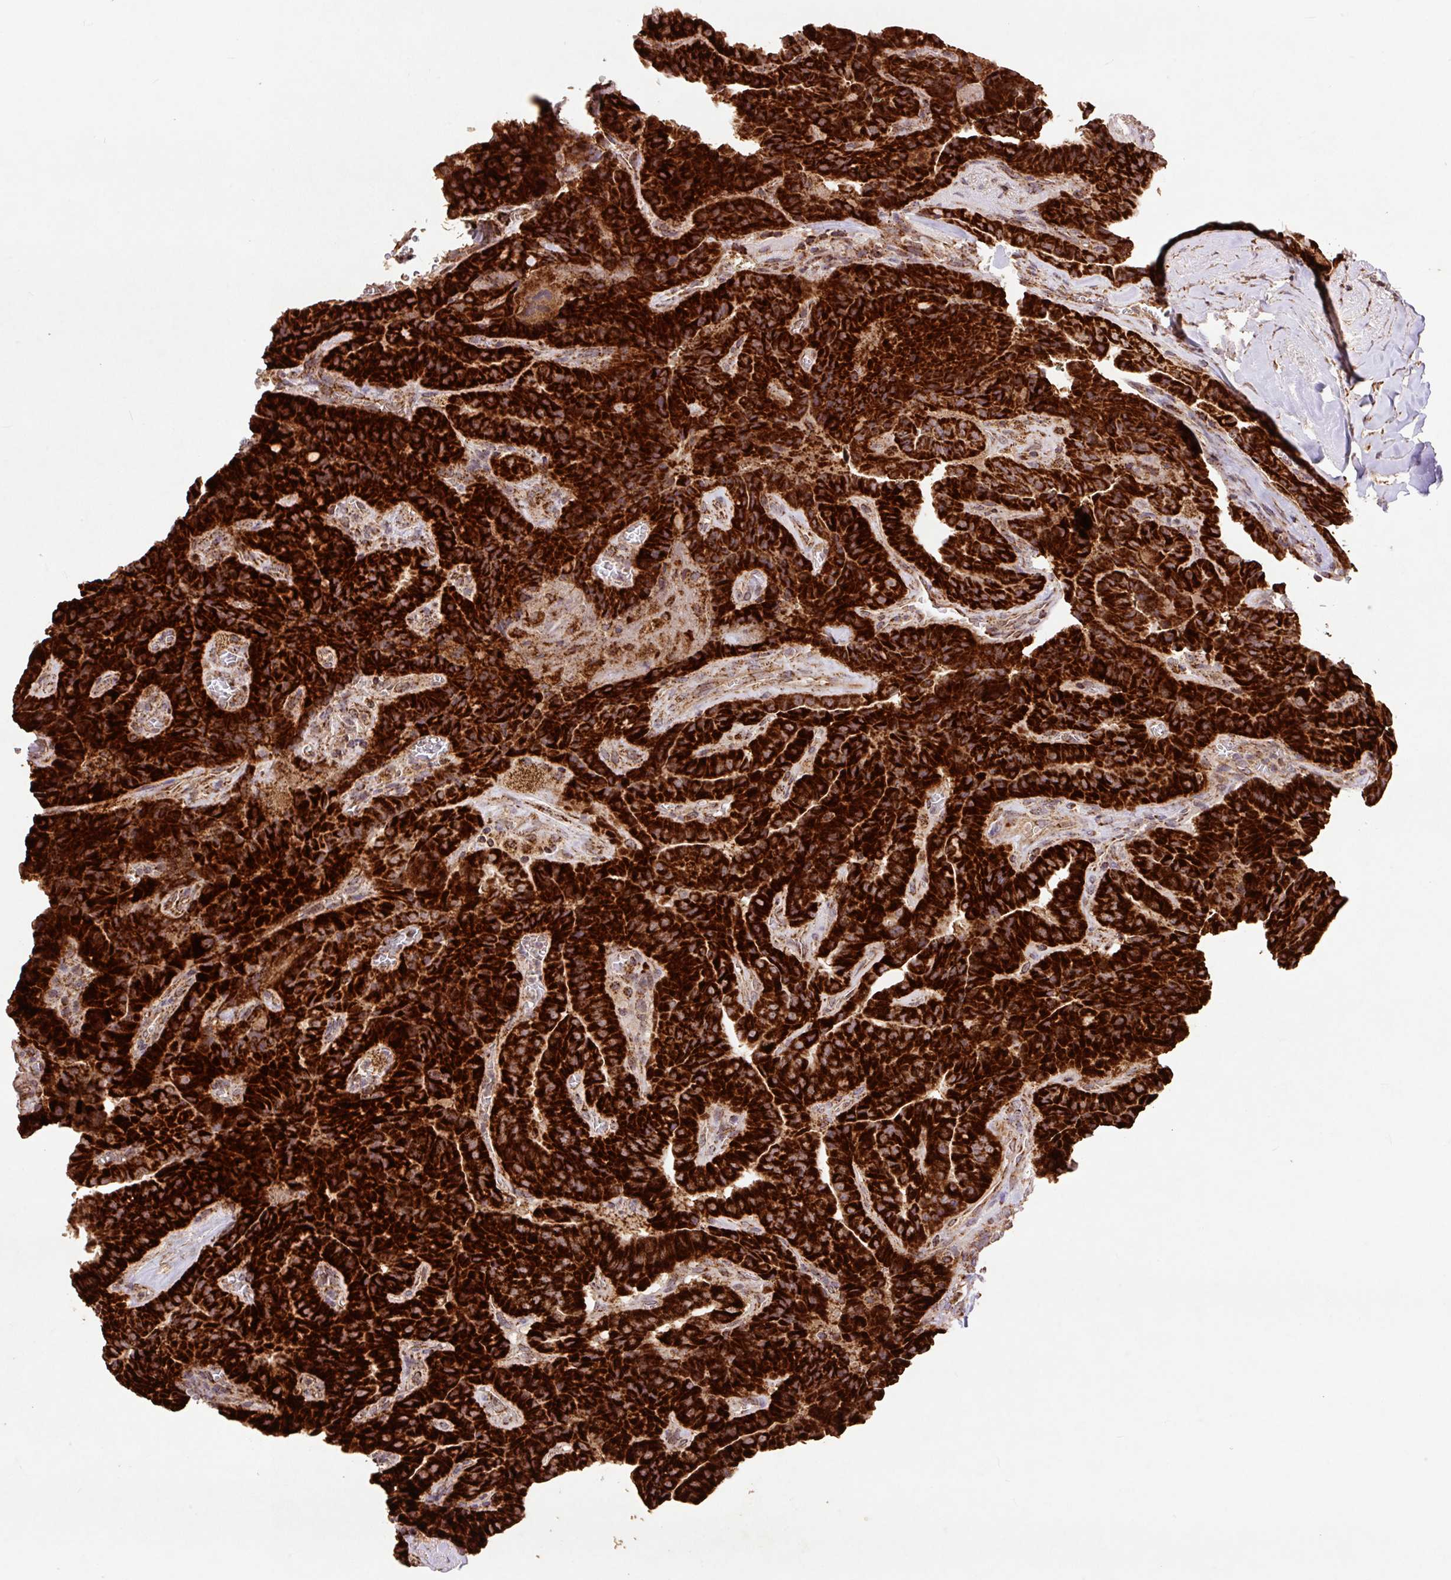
{"staining": {"intensity": "strong", "quantity": ">75%", "location": "cytoplasmic/membranous"}, "tissue": "thyroid cancer", "cell_type": "Tumor cells", "image_type": "cancer", "snomed": [{"axis": "morphology", "description": "Normal tissue, NOS"}, {"axis": "morphology", "description": "Papillary adenocarcinoma, NOS"}, {"axis": "topography", "description": "Thyroid gland"}], "caption": "The photomicrograph demonstrates immunohistochemical staining of thyroid cancer (papillary adenocarcinoma). There is strong cytoplasmic/membranous expression is appreciated in about >75% of tumor cells.", "gene": "ATP5F1A", "patient": {"sex": "female", "age": 59}}